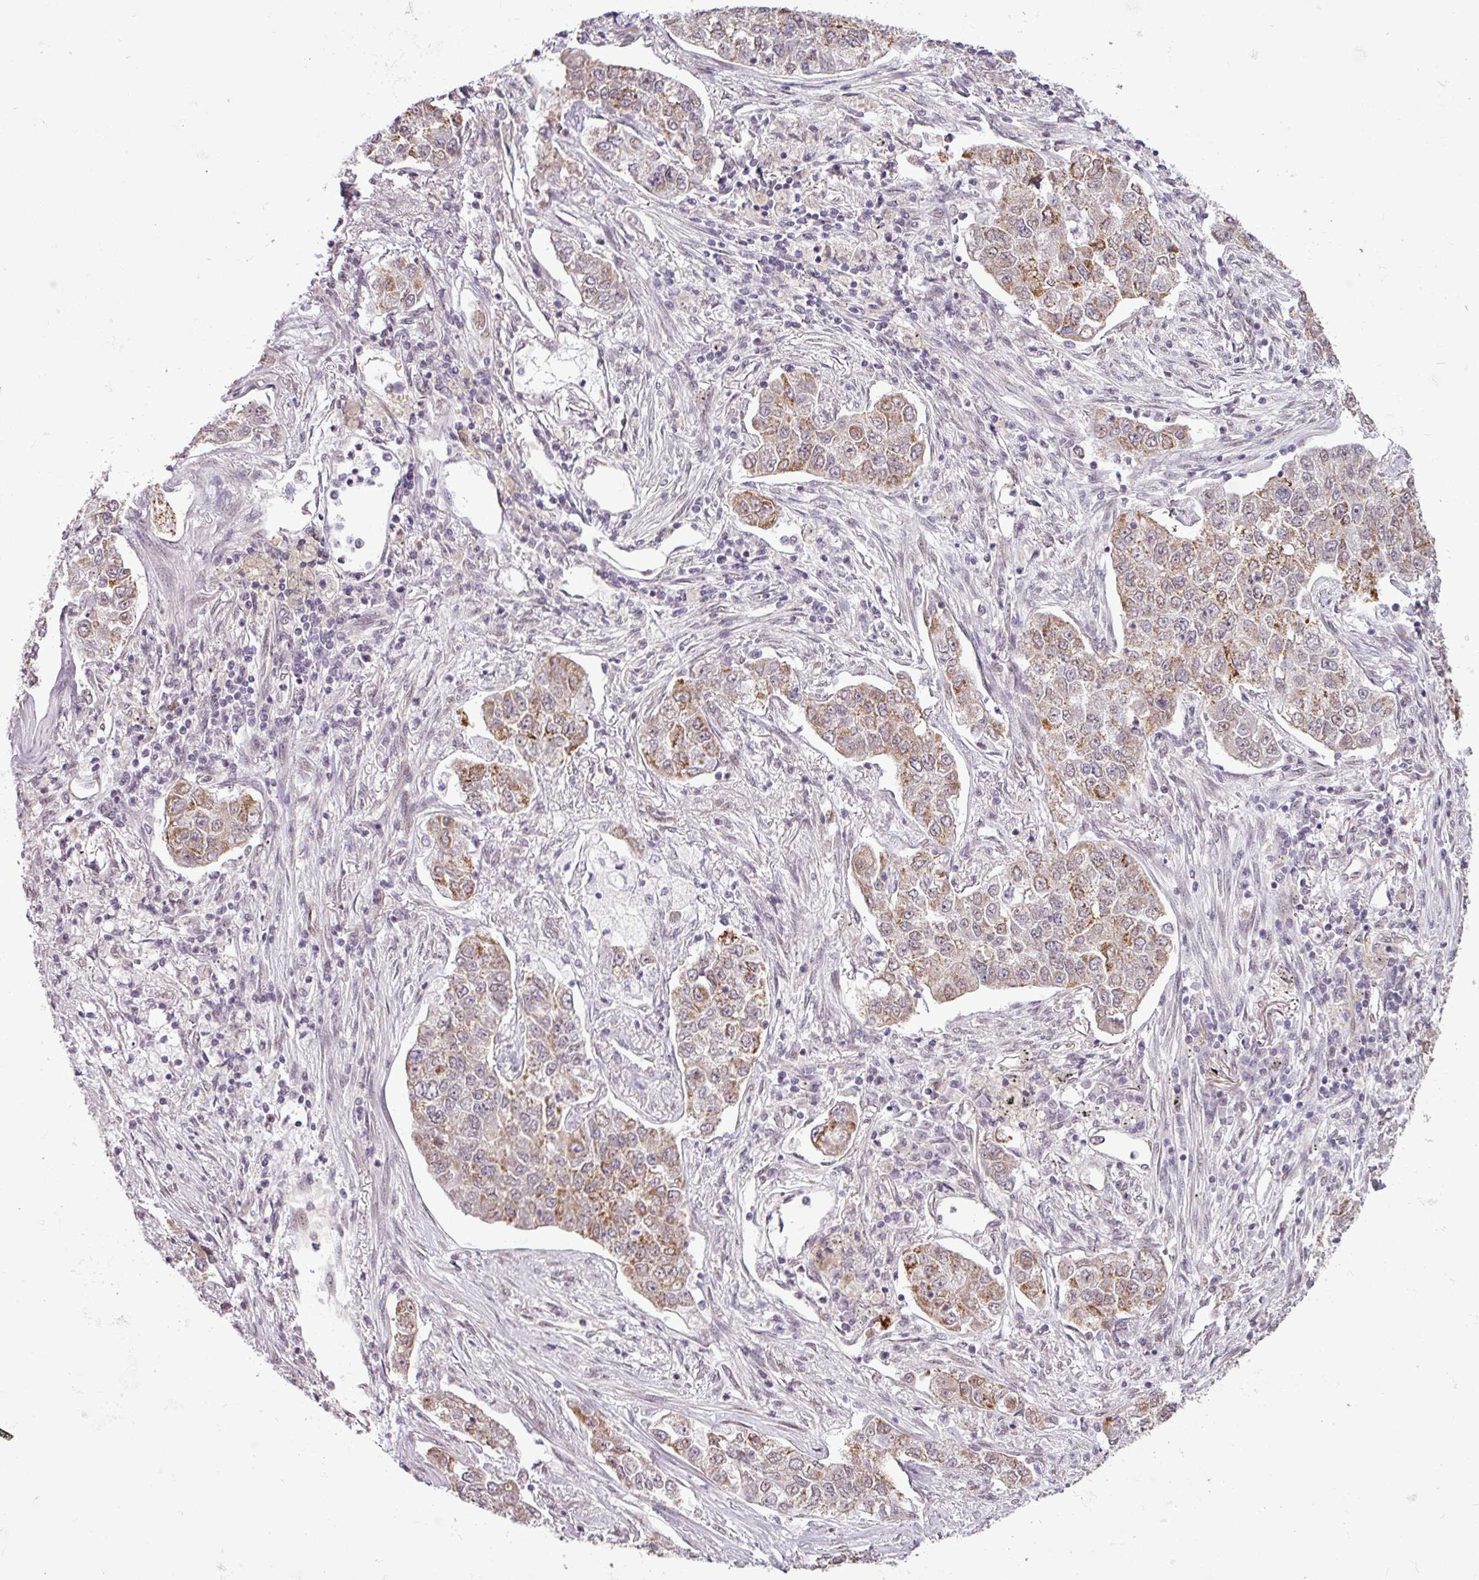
{"staining": {"intensity": "moderate", "quantity": "25%-75%", "location": "cytoplasmic/membranous"}, "tissue": "lung cancer", "cell_type": "Tumor cells", "image_type": "cancer", "snomed": [{"axis": "morphology", "description": "Adenocarcinoma, NOS"}, {"axis": "topography", "description": "Lung"}], "caption": "Human adenocarcinoma (lung) stained with a brown dye shows moderate cytoplasmic/membranous positive positivity in approximately 25%-75% of tumor cells.", "gene": "GPT2", "patient": {"sex": "male", "age": 49}}